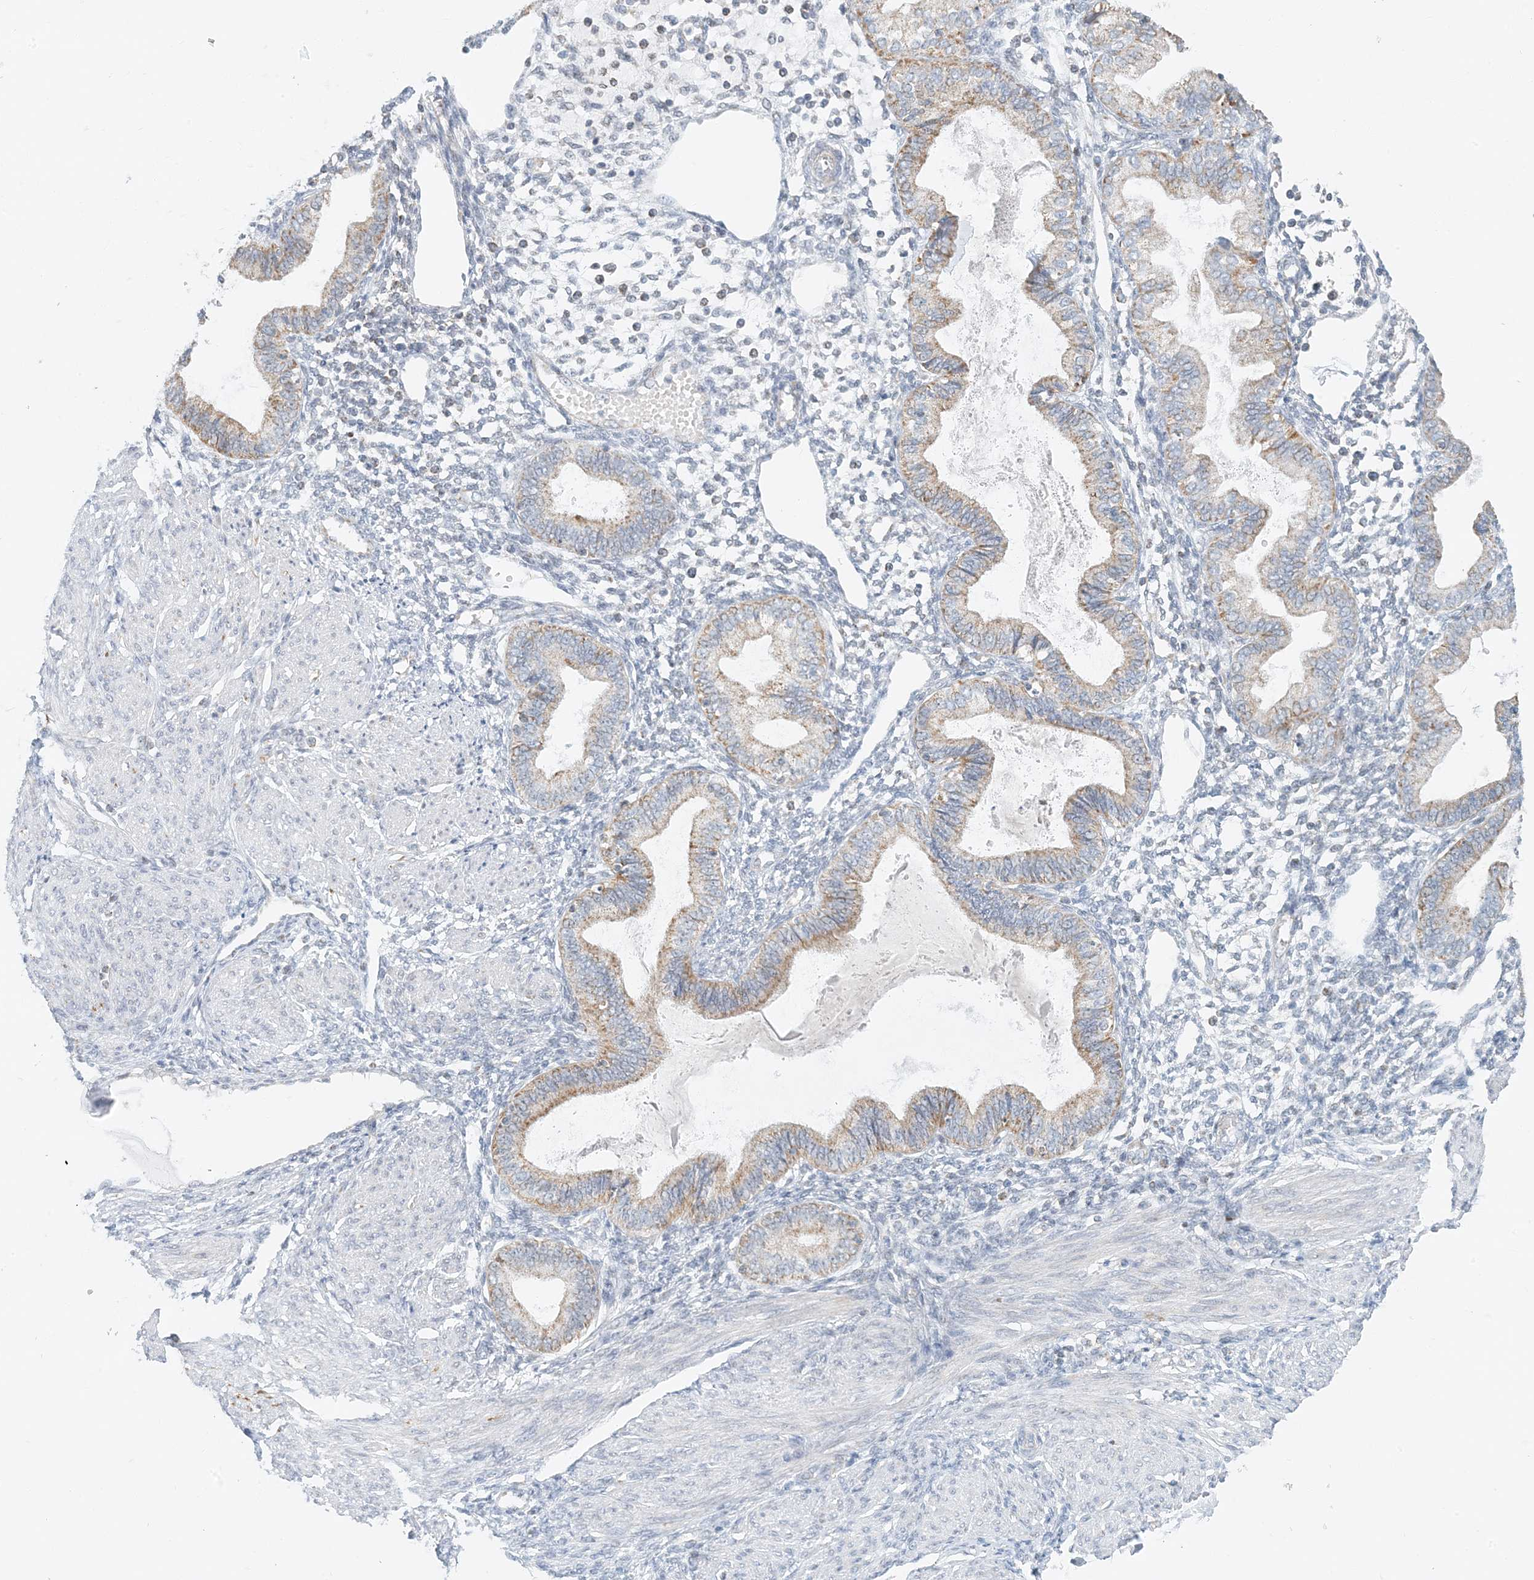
{"staining": {"intensity": "negative", "quantity": "none", "location": "none"}, "tissue": "endometrium", "cell_type": "Cells in endometrial stroma", "image_type": "normal", "snomed": [{"axis": "morphology", "description": "Normal tissue, NOS"}, {"axis": "topography", "description": "Endometrium"}], "caption": "An immunohistochemistry histopathology image of benign endometrium is shown. There is no staining in cells in endometrial stroma of endometrium. (DAB immunohistochemistry visualized using brightfield microscopy, high magnification).", "gene": "BDH1", "patient": {"sex": "female", "age": 53}}